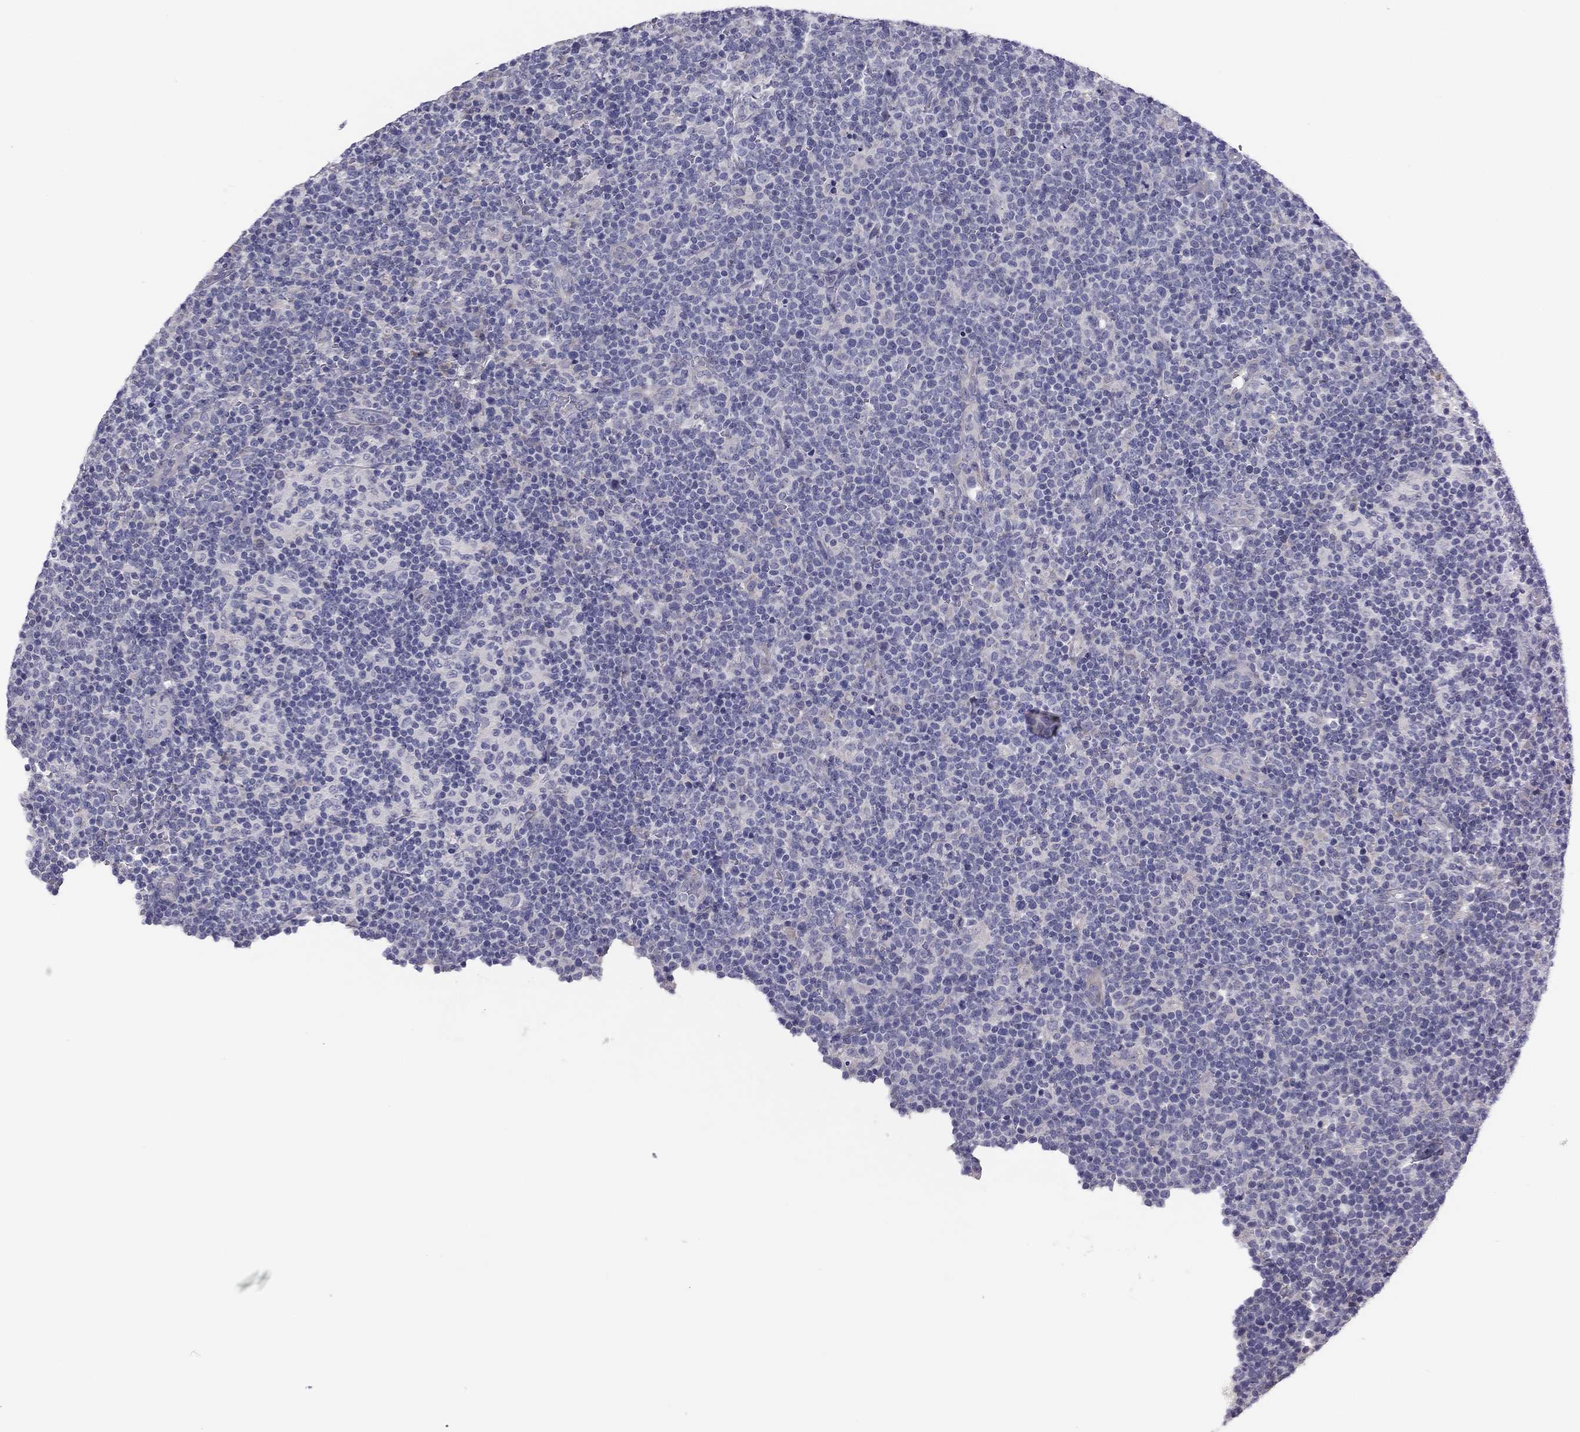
{"staining": {"intensity": "negative", "quantity": "none", "location": "none"}, "tissue": "lymphoma", "cell_type": "Tumor cells", "image_type": "cancer", "snomed": [{"axis": "morphology", "description": "Malignant lymphoma, non-Hodgkin's type, High grade"}, {"axis": "topography", "description": "Lymph node"}], "caption": "Tumor cells show no significant protein expression in lymphoma.", "gene": "GRK7", "patient": {"sex": "male", "age": 61}}